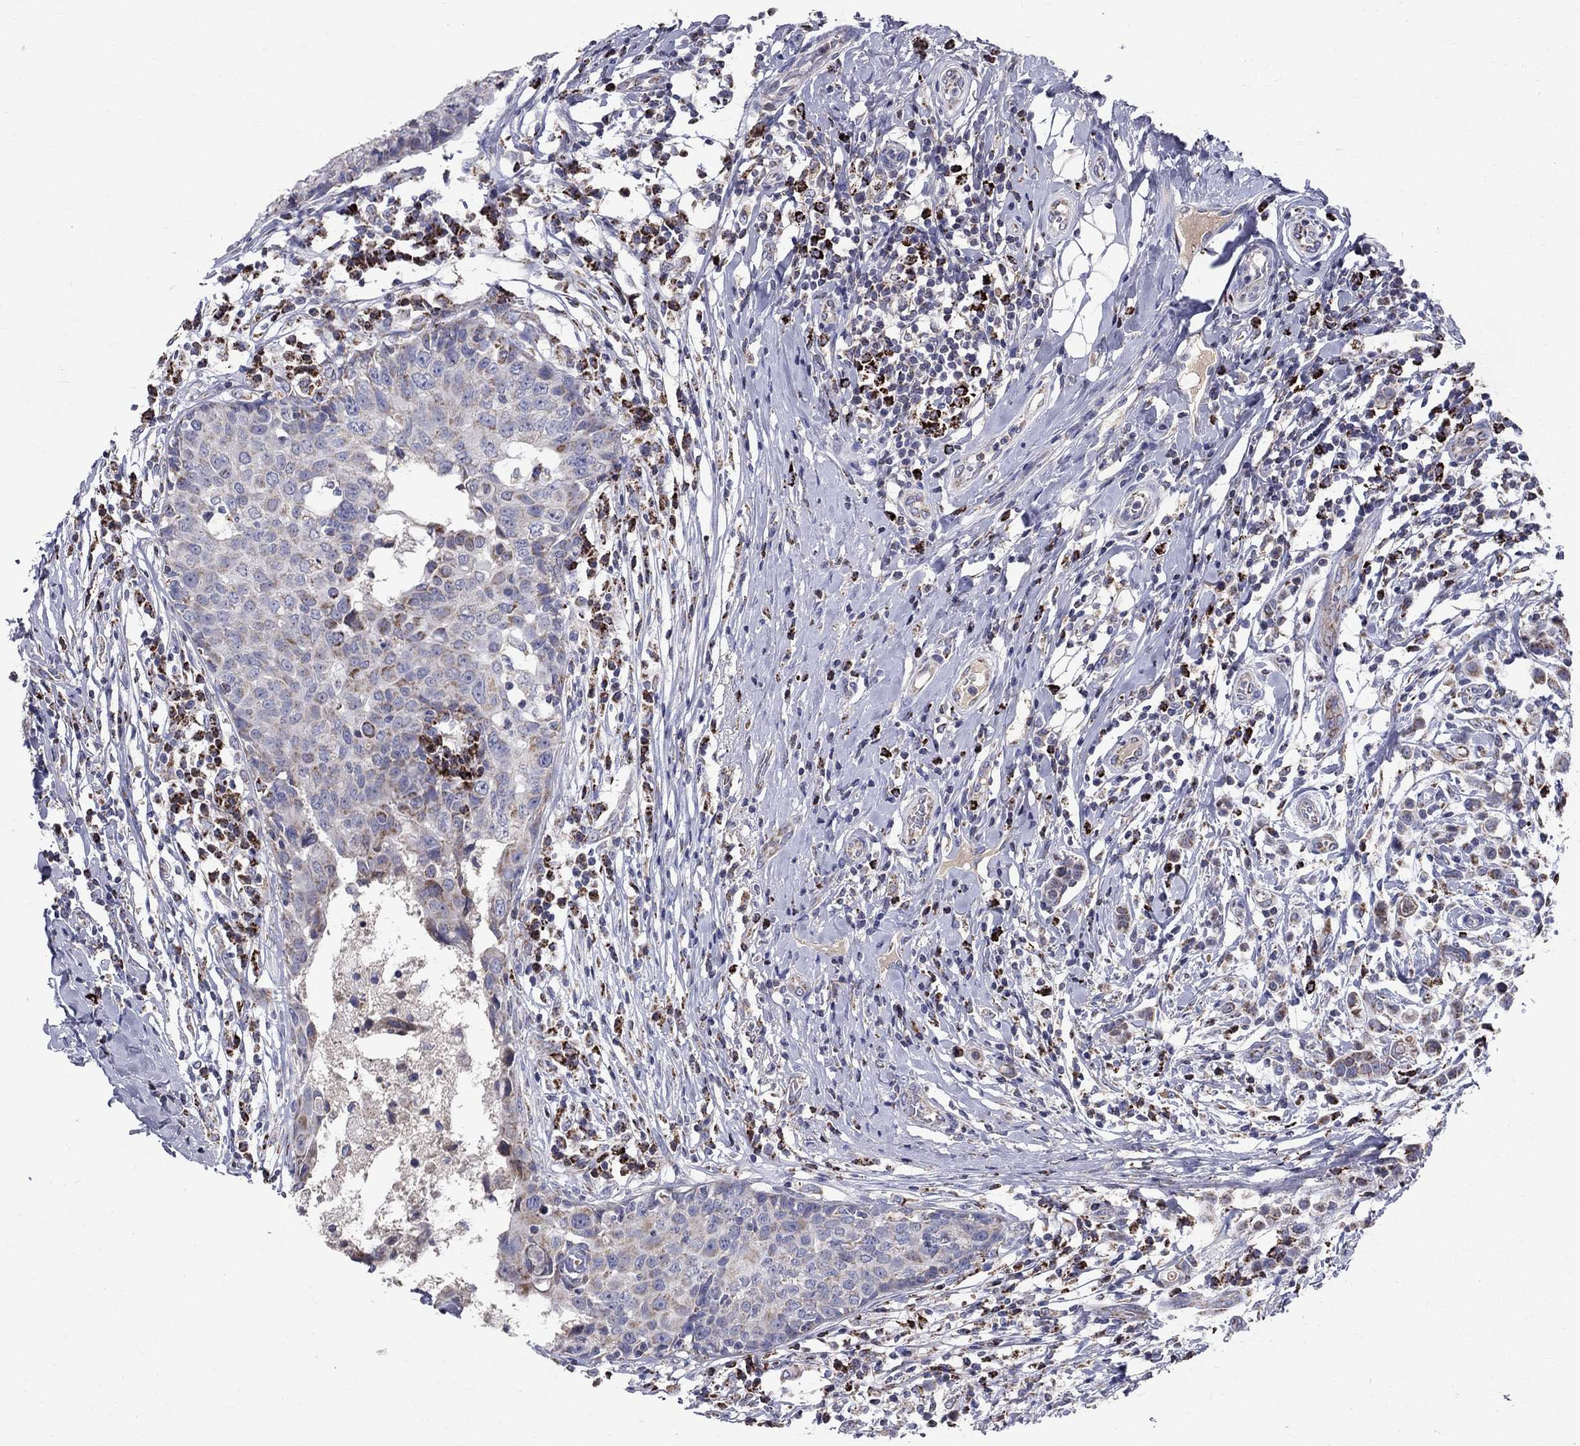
{"staining": {"intensity": "moderate", "quantity": "<25%", "location": "cytoplasmic/membranous"}, "tissue": "breast cancer", "cell_type": "Tumor cells", "image_type": "cancer", "snomed": [{"axis": "morphology", "description": "Duct carcinoma"}, {"axis": "topography", "description": "Breast"}], "caption": "The micrograph demonstrates staining of breast cancer (intraductal carcinoma), revealing moderate cytoplasmic/membranous protein positivity (brown color) within tumor cells.", "gene": "SLC4A10", "patient": {"sex": "female", "age": 27}}